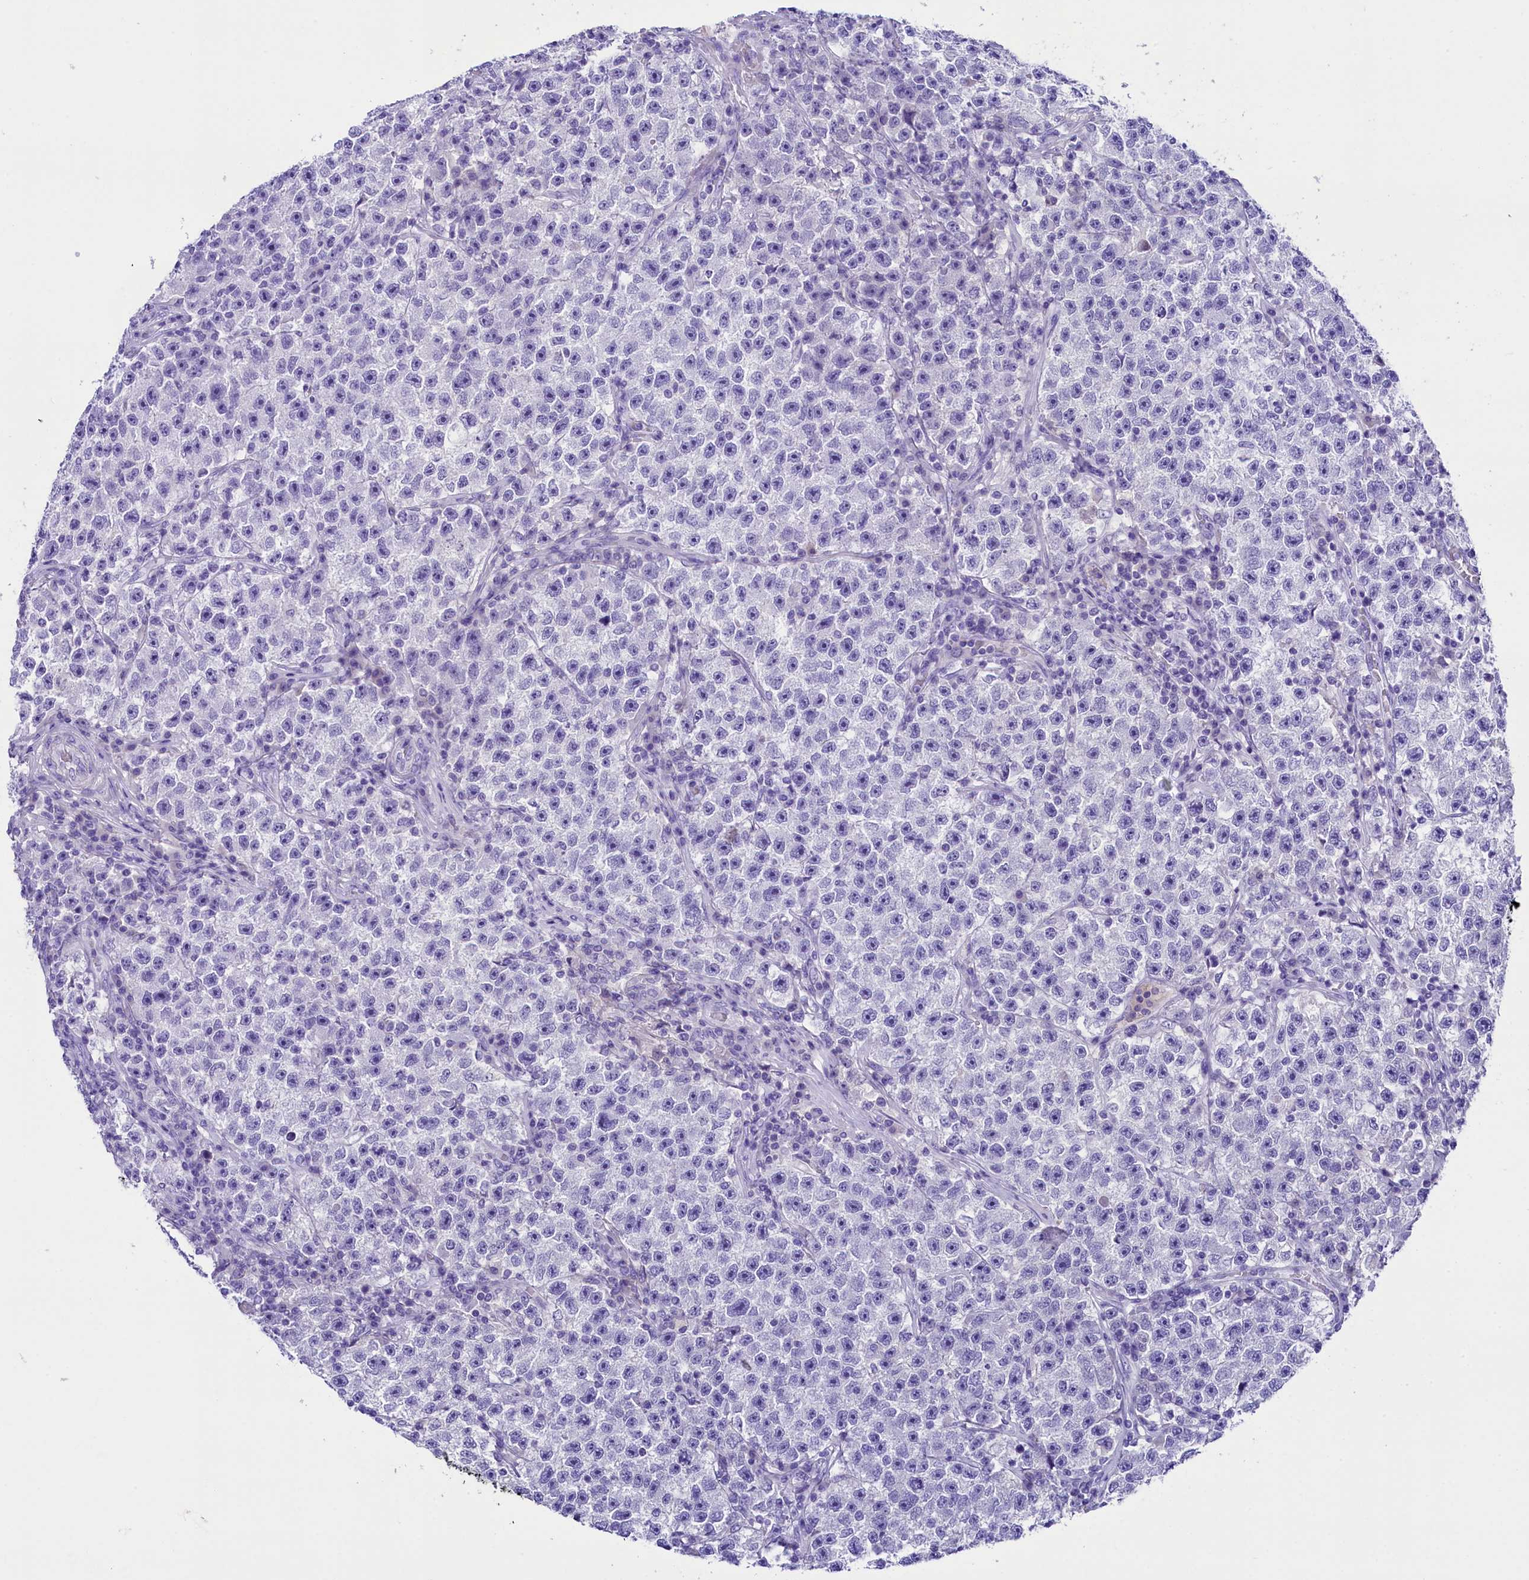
{"staining": {"intensity": "negative", "quantity": "none", "location": "none"}, "tissue": "testis cancer", "cell_type": "Tumor cells", "image_type": "cancer", "snomed": [{"axis": "morphology", "description": "Seminoma, NOS"}, {"axis": "topography", "description": "Testis"}], "caption": "Tumor cells show no significant staining in testis cancer (seminoma). The staining is performed using DAB brown chromogen with nuclei counter-stained in using hematoxylin.", "gene": "SKIDA1", "patient": {"sex": "male", "age": 22}}